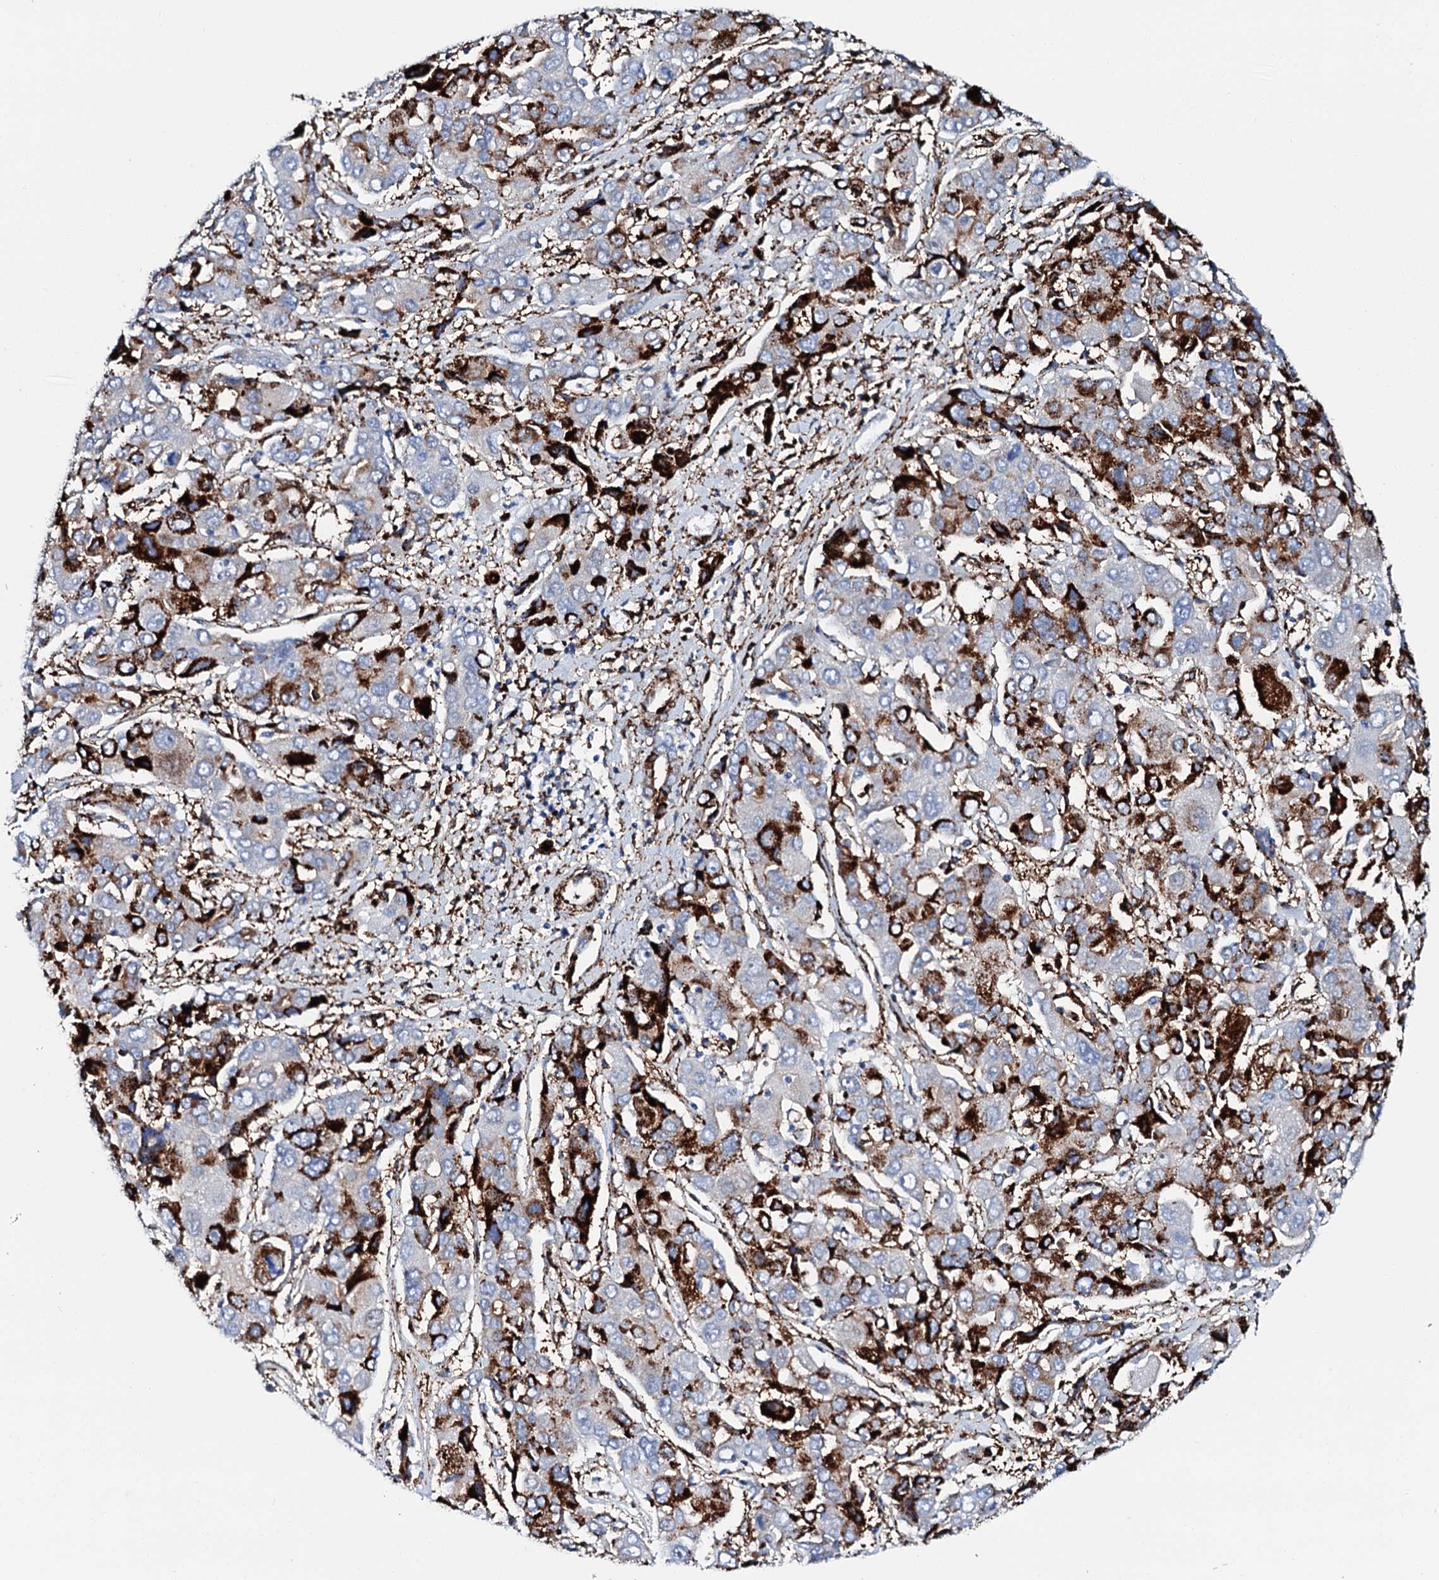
{"staining": {"intensity": "strong", "quantity": "25%-75%", "location": "cytoplasmic/membranous"}, "tissue": "liver cancer", "cell_type": "Tumor cells", "image_type": "cancer", "snomed": [{"axis": "morphology", "description": "Cholangiocarcinoma"}, {"axis": "topography", "description": "Liver"}], "caption": "This is a micrograph of immunohistochemistry staining of liver cancer, which shows strong expression in the cytoplasmic/membranous of tumor cells.", "gene": "MED13L", "patient": {"sex": "male", "age": 67}}